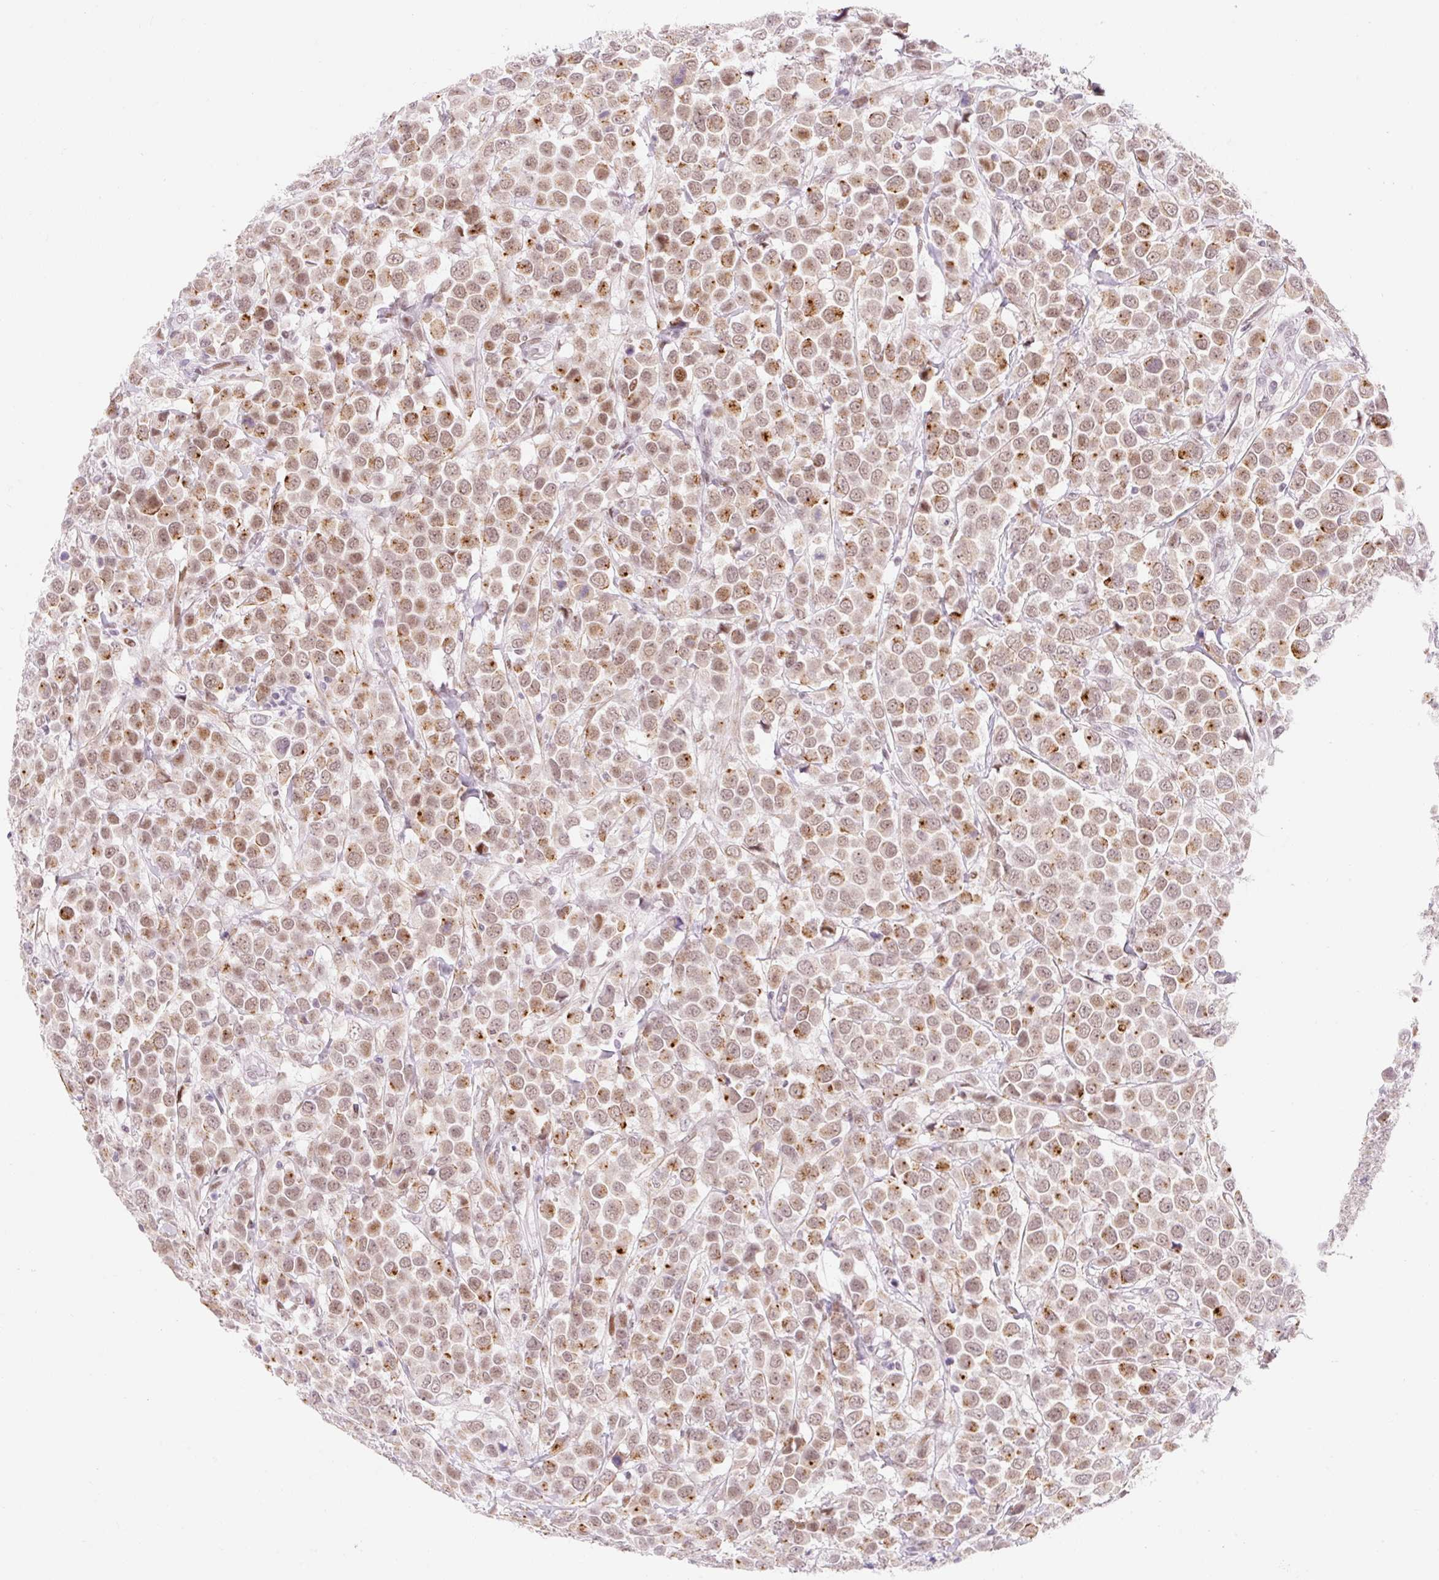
{"staining": {"intensity": "moderate", "quantity": ">75%", "location": "nuclear"}, "tissue": "breast cancer", "cell_type": "Tumor cells", "image_type": "cancer", "snomed": [{"axis": "morphology", "description": "Duct carcinoma"}, {"axis": "topography", "description": "Breast"}], "caption": "Tumor cells show moderate nuclear positivity in approximately >75% of cells in breast cancer (invasive ductal carcinoma). (DAB IHC with brightfield microscopy, high magnification).", "gene": "H2BW1", "patient": {"sex": "female", "age": 61}}